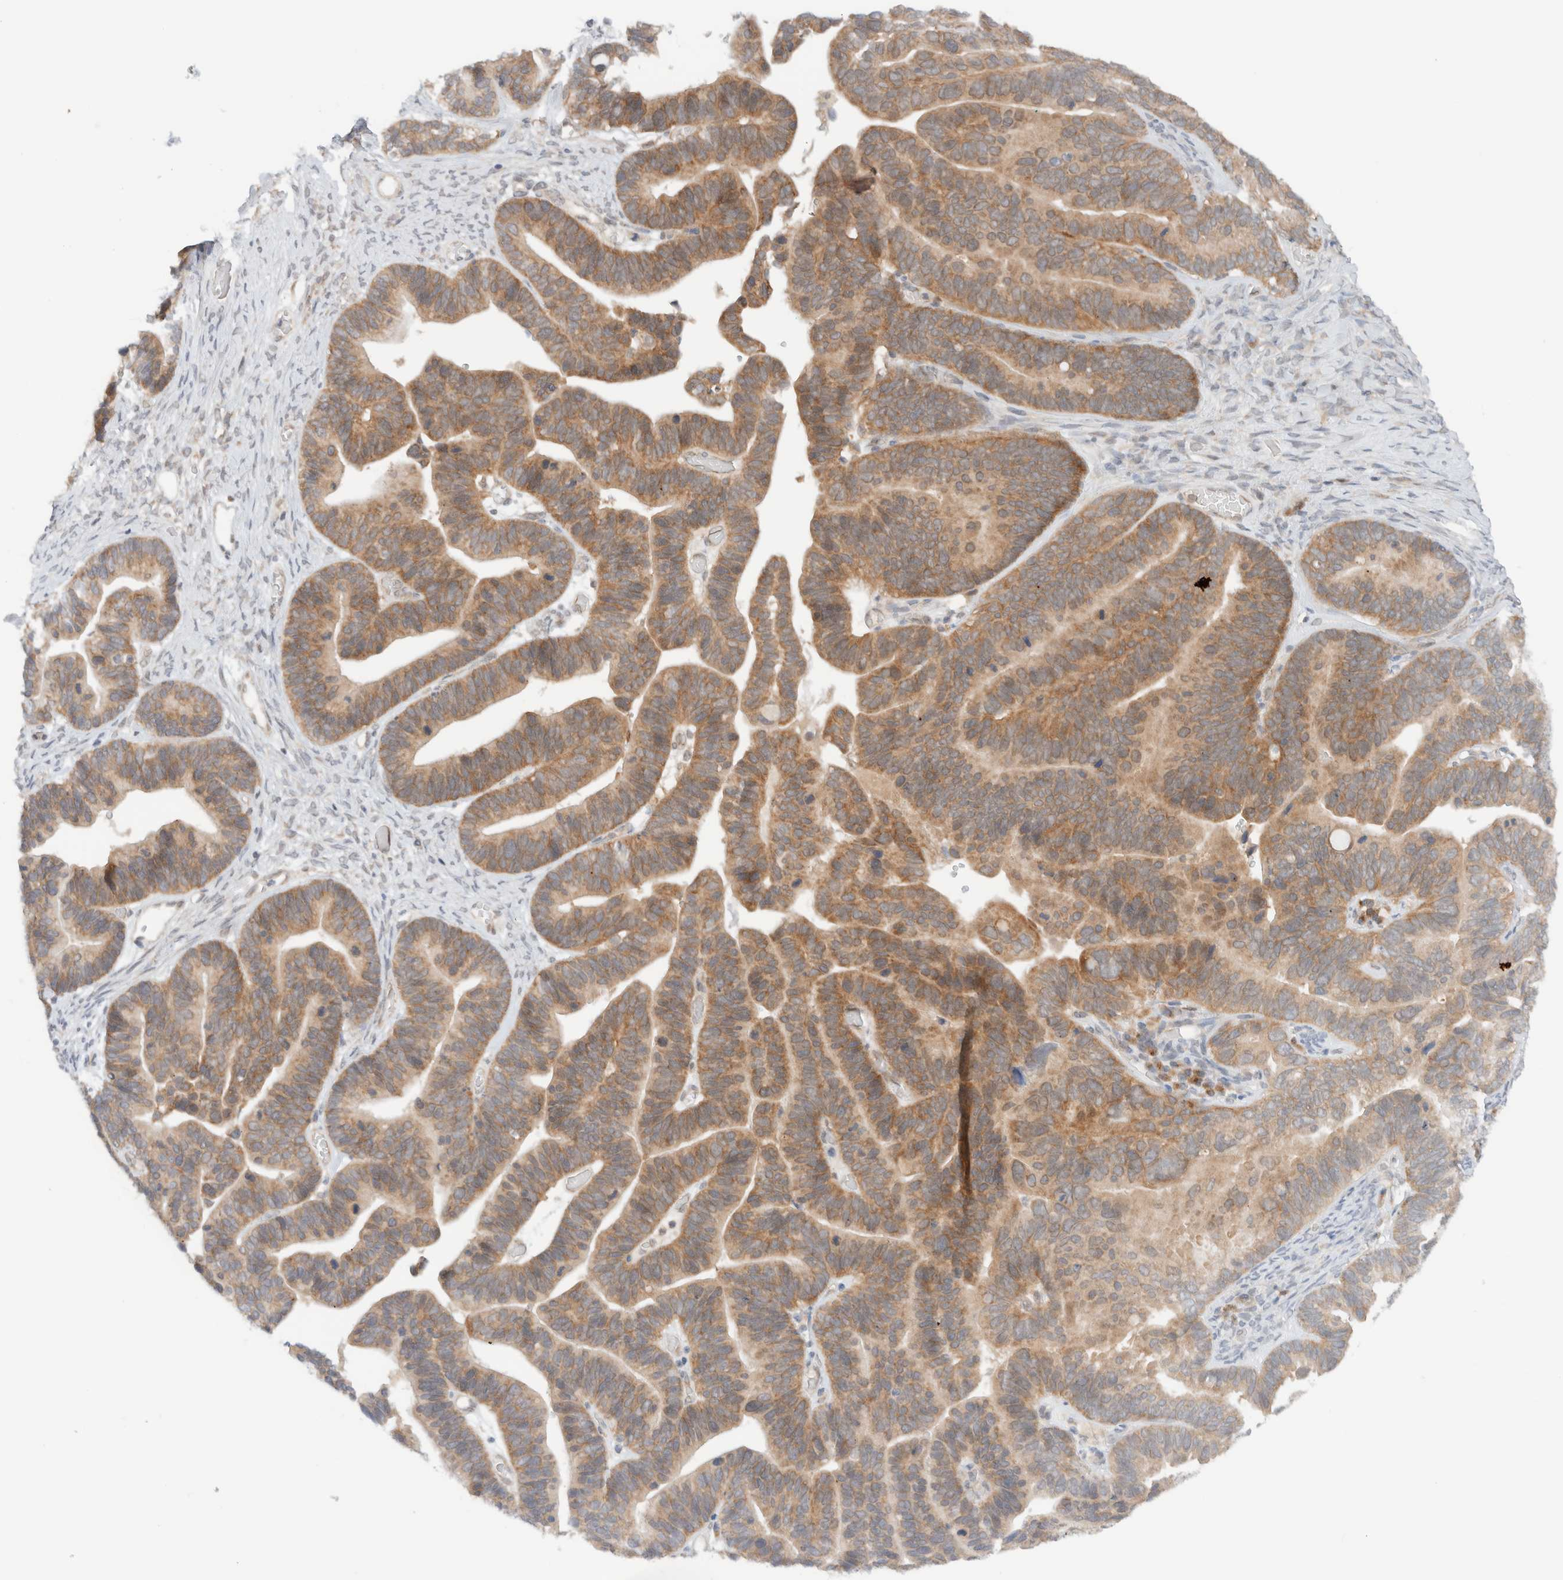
{"staining": {"intensity": "moderate", "quantity": ">75%", "location": "cytoplasmic/membranous"}, "tissue": "ovarian cancer", "cell_type": "Tumor cells", "image_type": "cancer", "snomed": [{"axis": "morphology", "description": "Cystadenocarcinoma, serous, NOS"}, {"axis": "topography", "description": "Ovary"}], "caption": "The histopathology image exhibits a brown stain indicating the presence of a protein in the cytoplasmic/membranous of tumor cells in ovarian cancer (serous cystadenocarcinoma).", "gene": "ARFGEF2", "patient": {"sex": "female", "age": 56}}